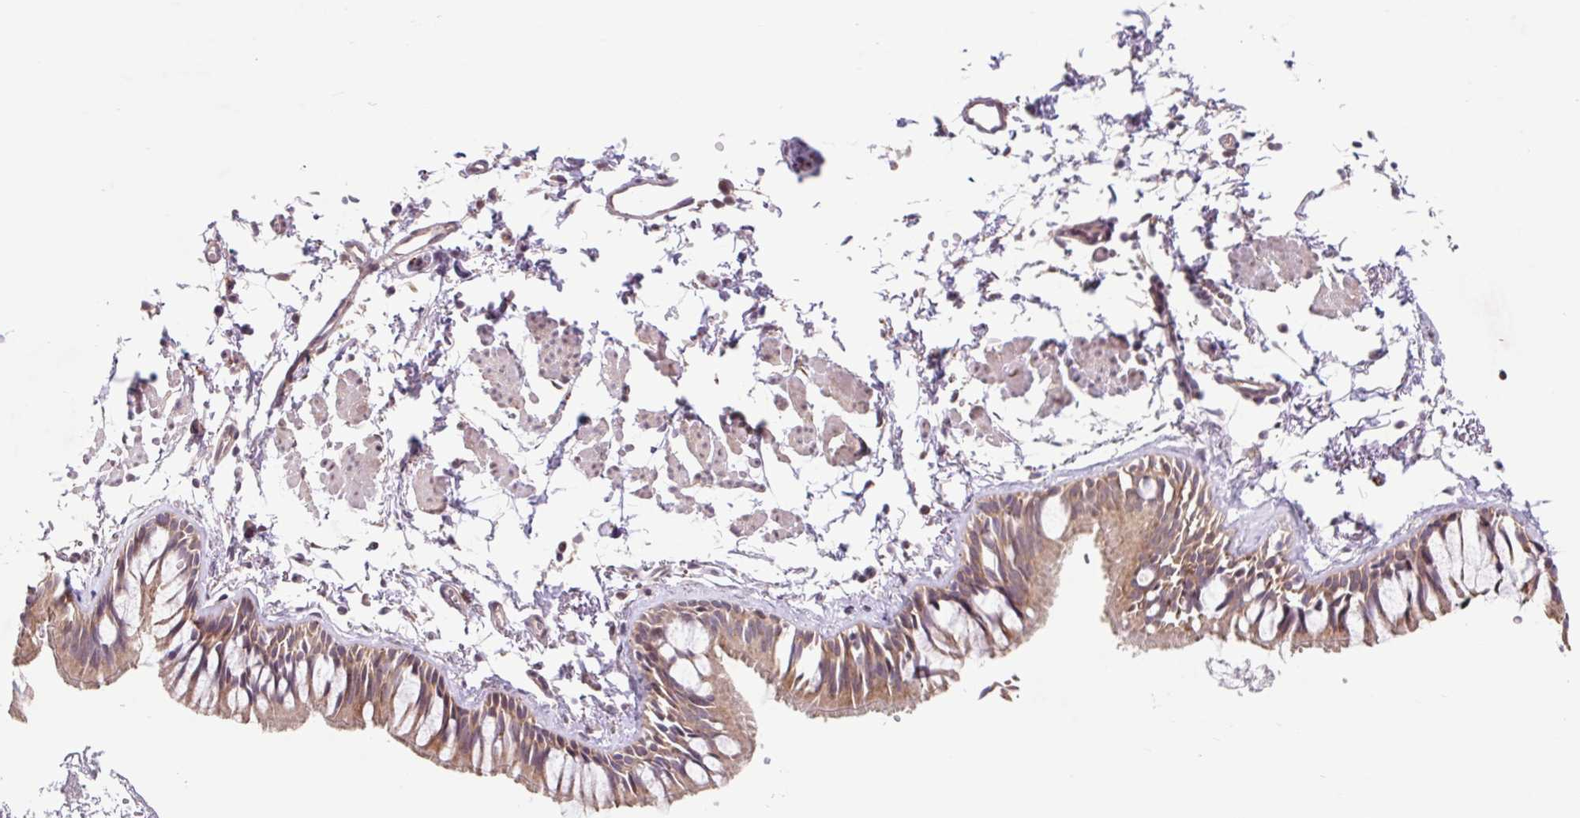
{"staining": {"intensity": "moderate", "quantity": ">75%", "location": "cytoplasmic/membranous"}, "tissue": "bronchus", "cell_type": "Respiratory epithelial cells", "image_type": "normal", "snomed": [{"axis": "morphology", "description": "Normal tissue, NOS"}, {"axis": "topography", "description": "Bronchus"}], "caption": "The immunohistochemical stain labels moderate cytoplasmic/membranous positivity in respiratory epithelial cells of normal bronchus.", "gene": "HFE", "patient": {"sex": "female", "age": 59}}